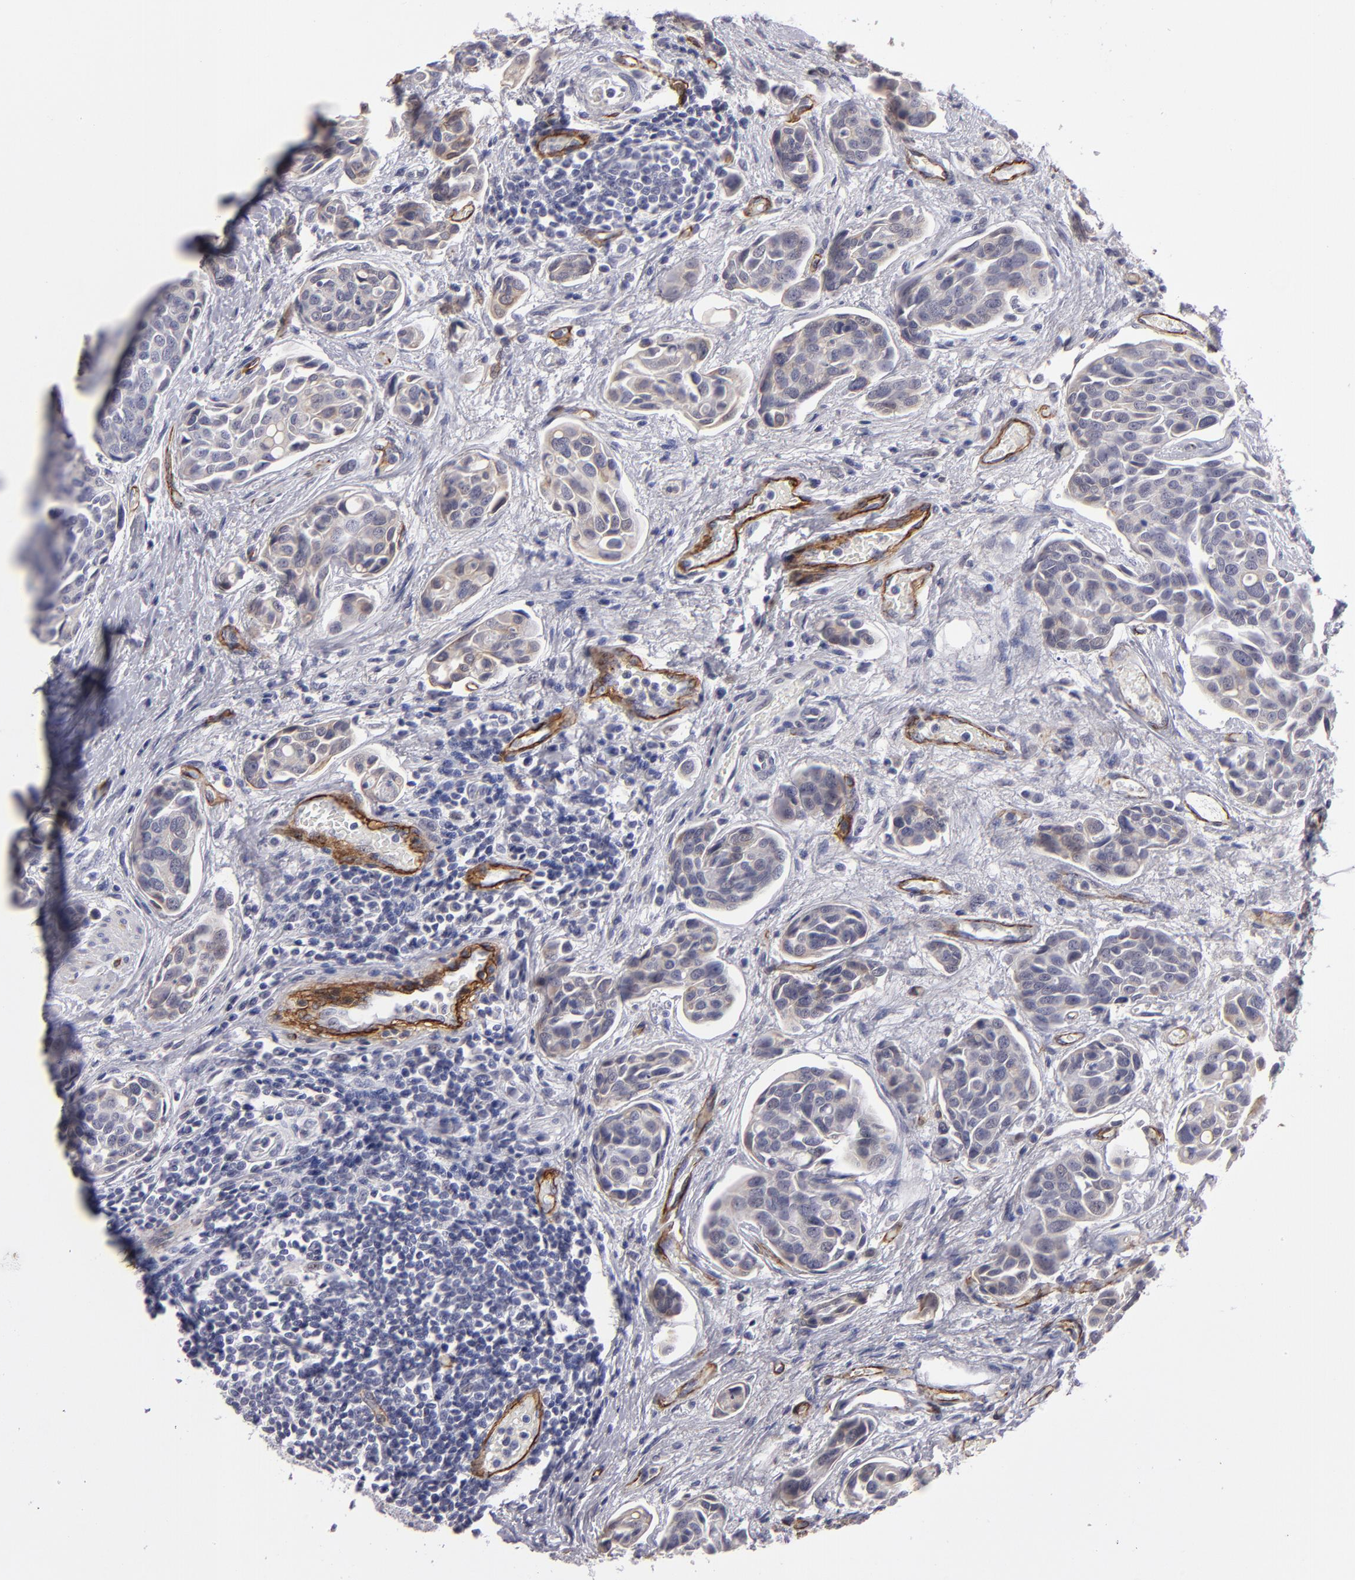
{"staining": {"intensity": "weak", "quantity": ">75%", "location": "cytoplasmic/membranous"}, "tissue": "urothelial cancer", "cell_type": "Tumor cells", "image_type": "cancer", "snomed": [{"axis": "morphology", "description": "Urothelial carcinoma, High grade"}, {"axis": "topography", "description": "Urinary bladder"}], "caption": "The image shows staining of urothelial carcinoma (high-grade), revealing weak cytoplasmic/membranous protein staining (brown color) within tumor cells. (brown staining indicates protein expression, while blue staining denotes nuclei).", "gene": "ZNF175", "patient": {"sex": "male", "age": 78}}